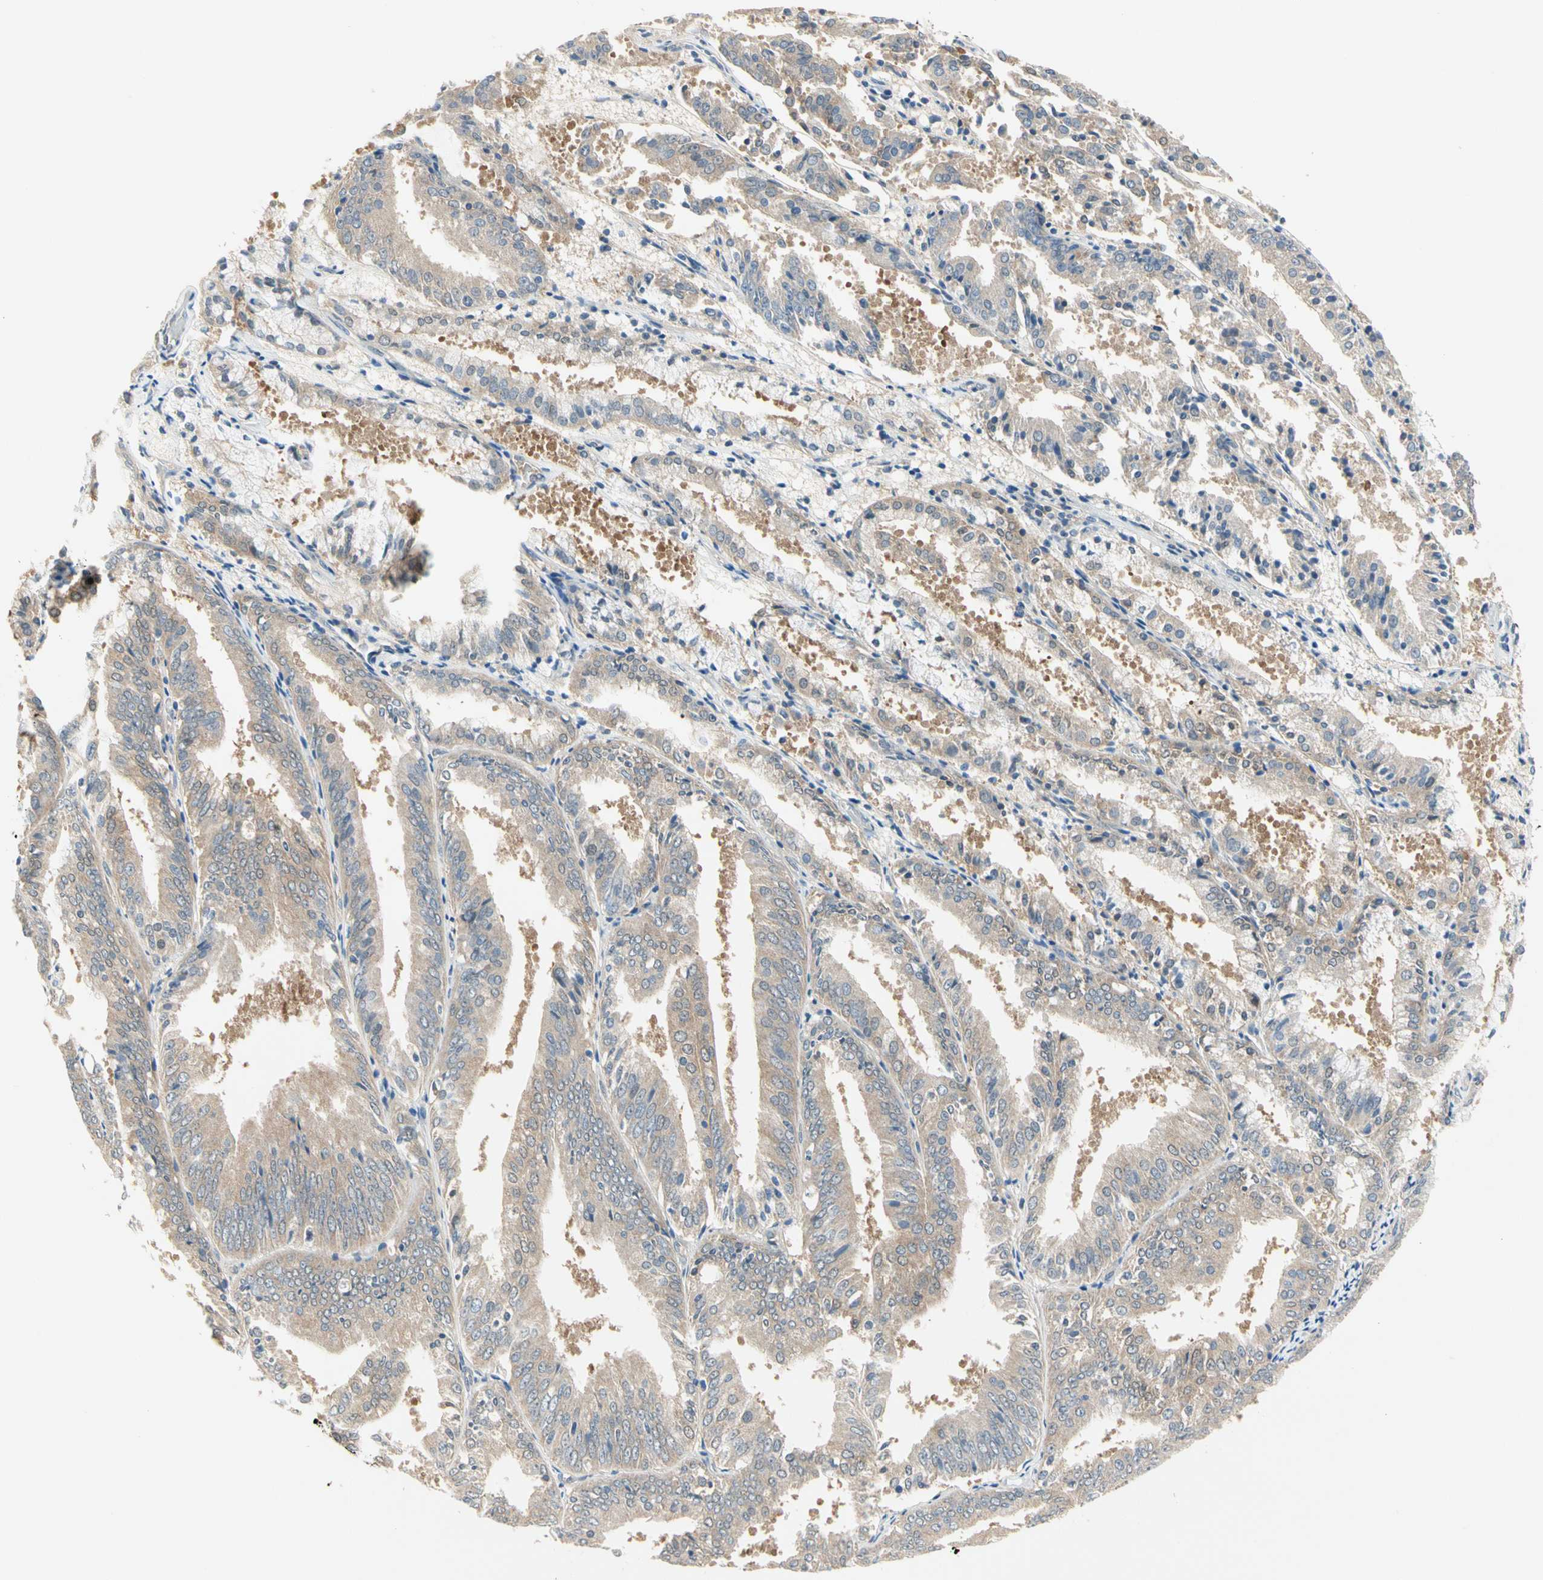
{"staining": {"intensity": "weak", "quantity": ">75%", "location": "cytoplasmic/membranous"}, "tissue": "endometrial cancer", "cell_type": "Tumor cells", "image_type": "cancer", "snomed": [{"axis": "morphology", "description": "Adenocarcinoma, NOS"}, {"axis": "topography", "description": "Endometrium"}], "caption": "A low amount of weak cytoplasmic/membranous positivity is appreciated in approximately >75% of tumor cells in endometrial cancer (adenocarcinoma) tissue.", "gene": "MPI", "patient": {"sex": "female", "age": 63}}